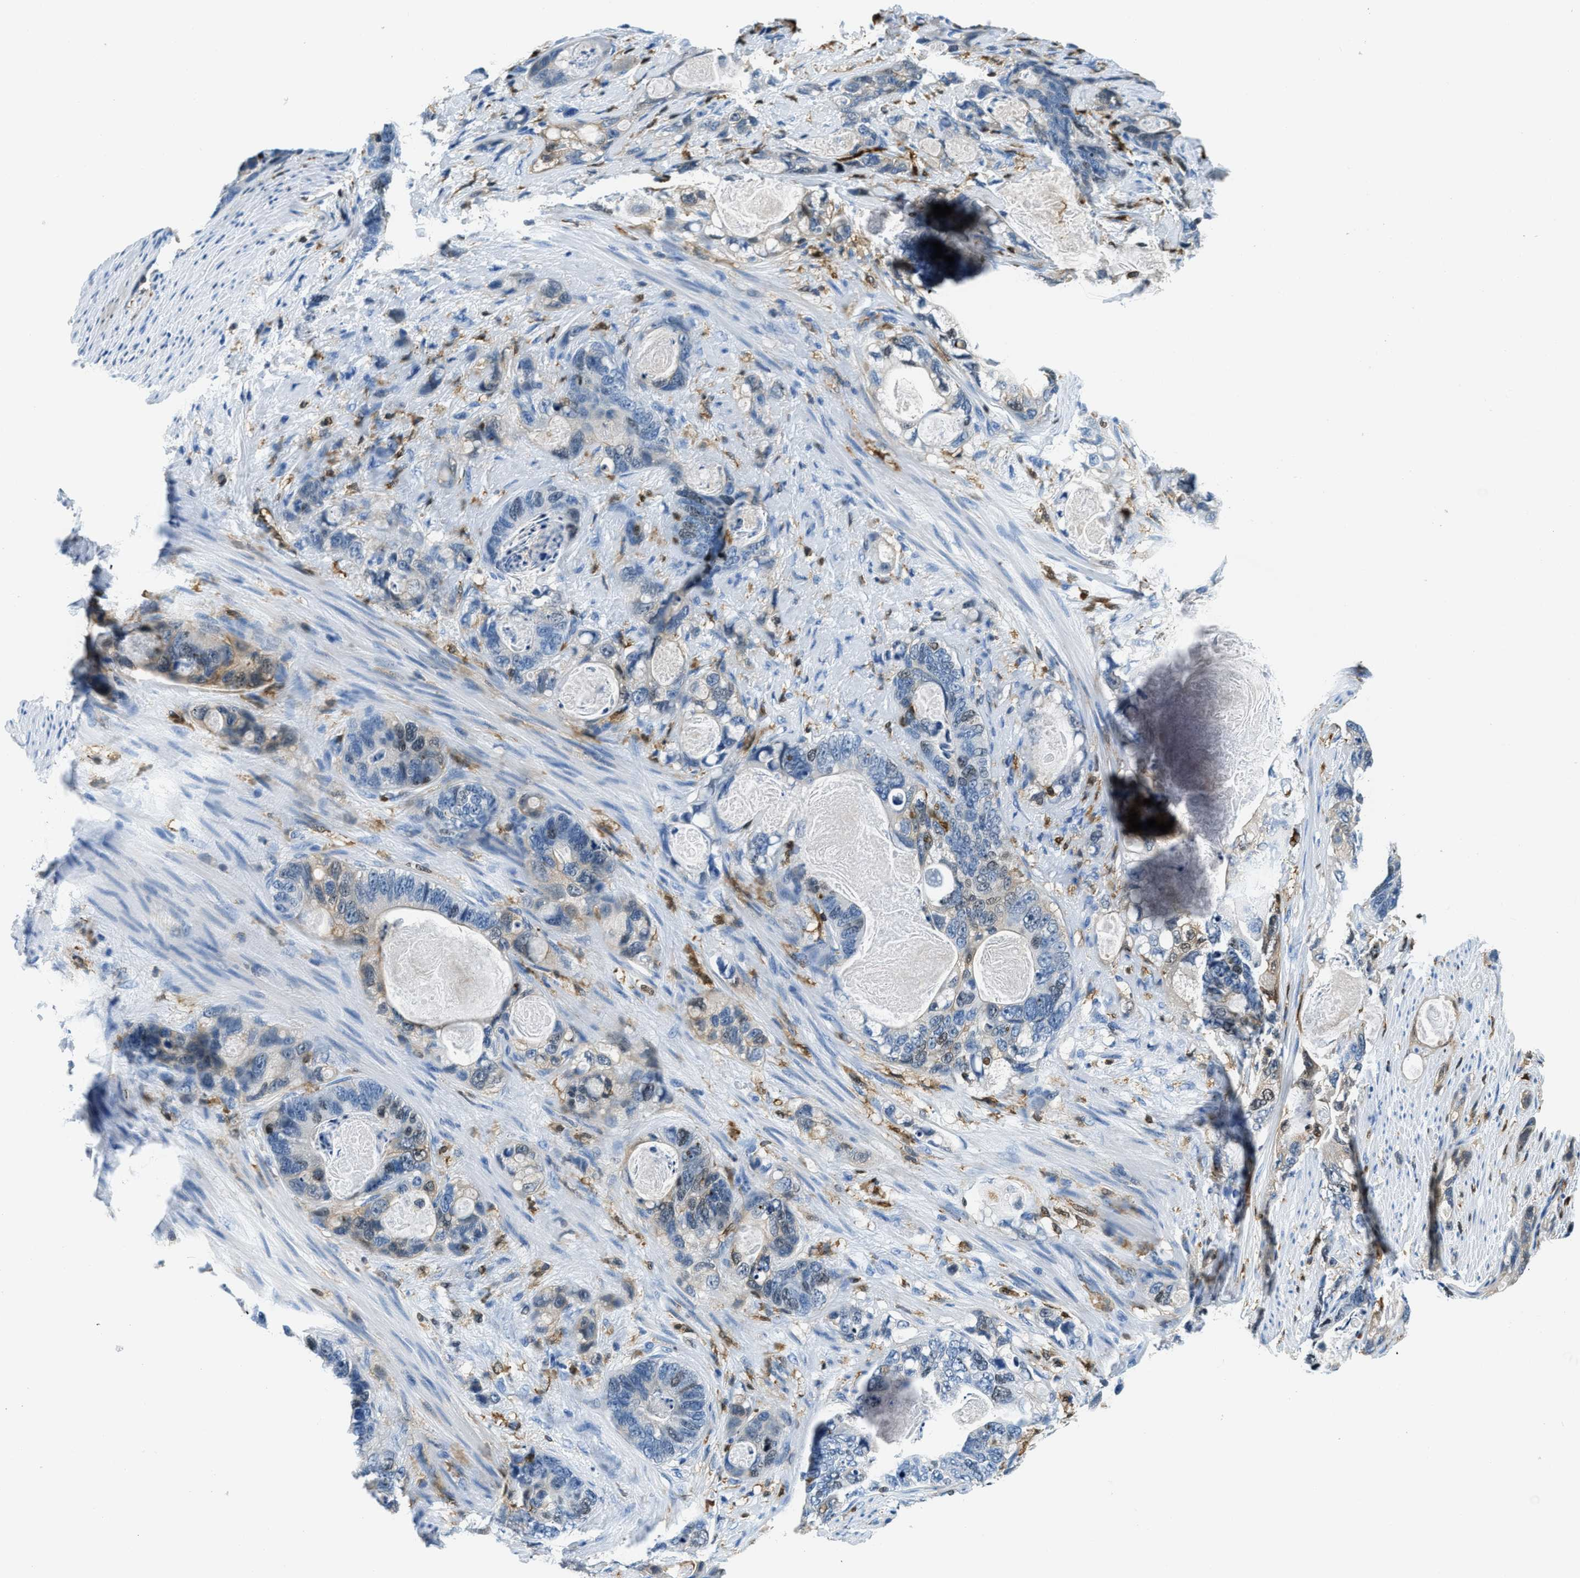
{"staining": {"intensity": "weak", "quantity": "<25%", "location": "cytoplasmic/membranous"}, "tissue": "stomach cancer", "cell_type": "Tumor cells", "image_type": "cancer", "snomed": [{"axis": "morphology", "description": "Normal tissue, NOS"}, {"axis": "morphology", "description": "Adenocarcinoma, NOS"}, {"axis": "topography", "description": "Stomach"}], "caption": "The immunohistochemistry photomicrograph has no significant expression in tumor cells of stomach cancer (adenocarcinoma) tissue.", "gene": "CAPG", "patient": {"sex": "female", "age": 89}}